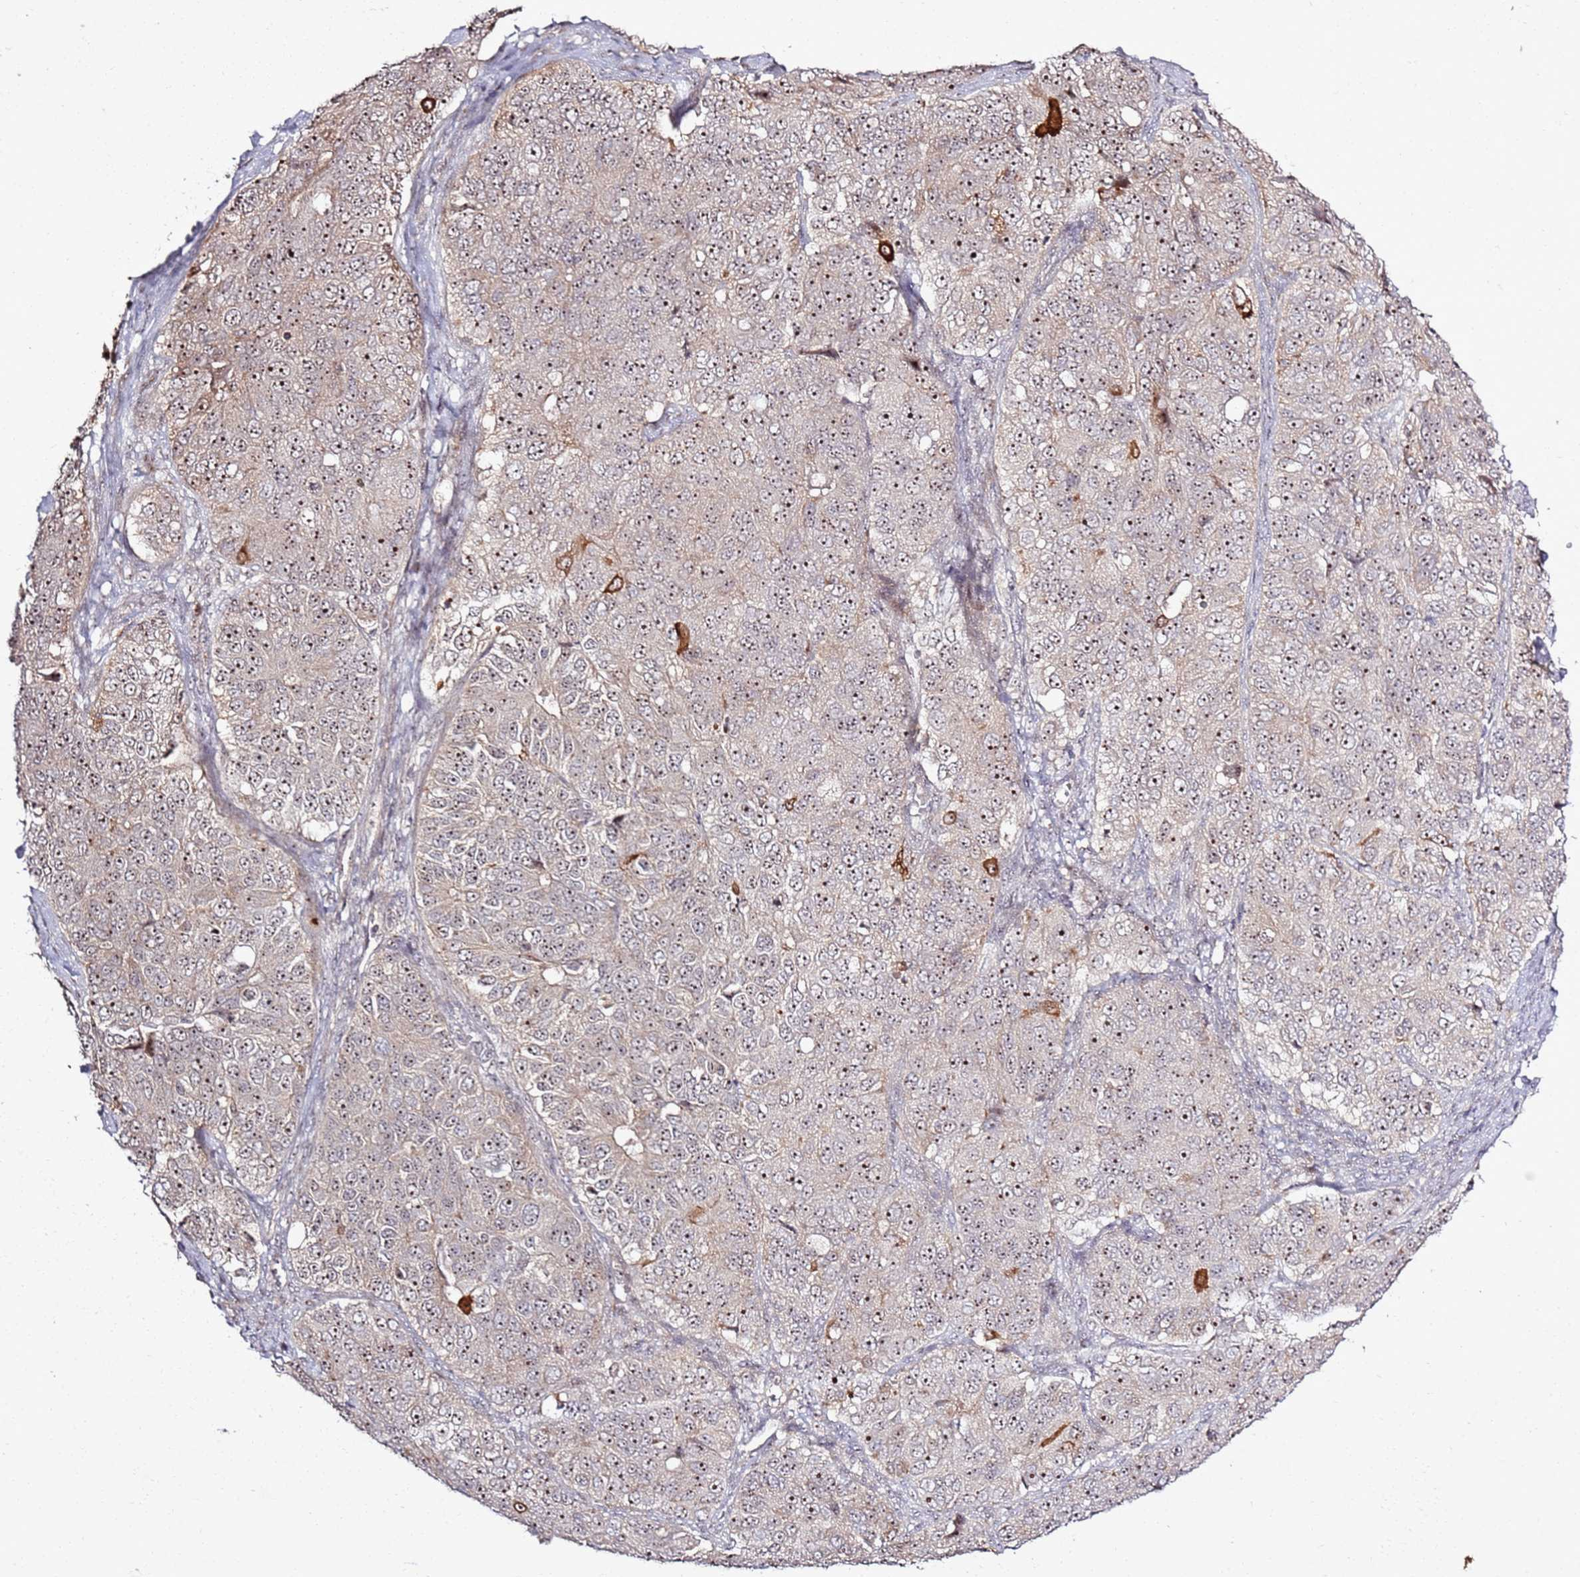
{"staining": {"intensity": "moderate", "quantity": "25%-75%", "location": "nuclear"}, "tissue": "ovarian cancer", "cell_type": "Tumor cells", "image_type": "cancer", "snomed": [{"axis": "morphology", "description": "Carcinoma, endometroid"}, {"axis": "topography", "description": "Ovary"}], "caption": "Immunohistochemistry (IHC) (DAB) staining of human ovarian cancer shows moderate nuclear protein positivity in about 25%-75% of tumor cells.", "gene": "CNPY1", "patient": {"sex": "female", "age": 51}}